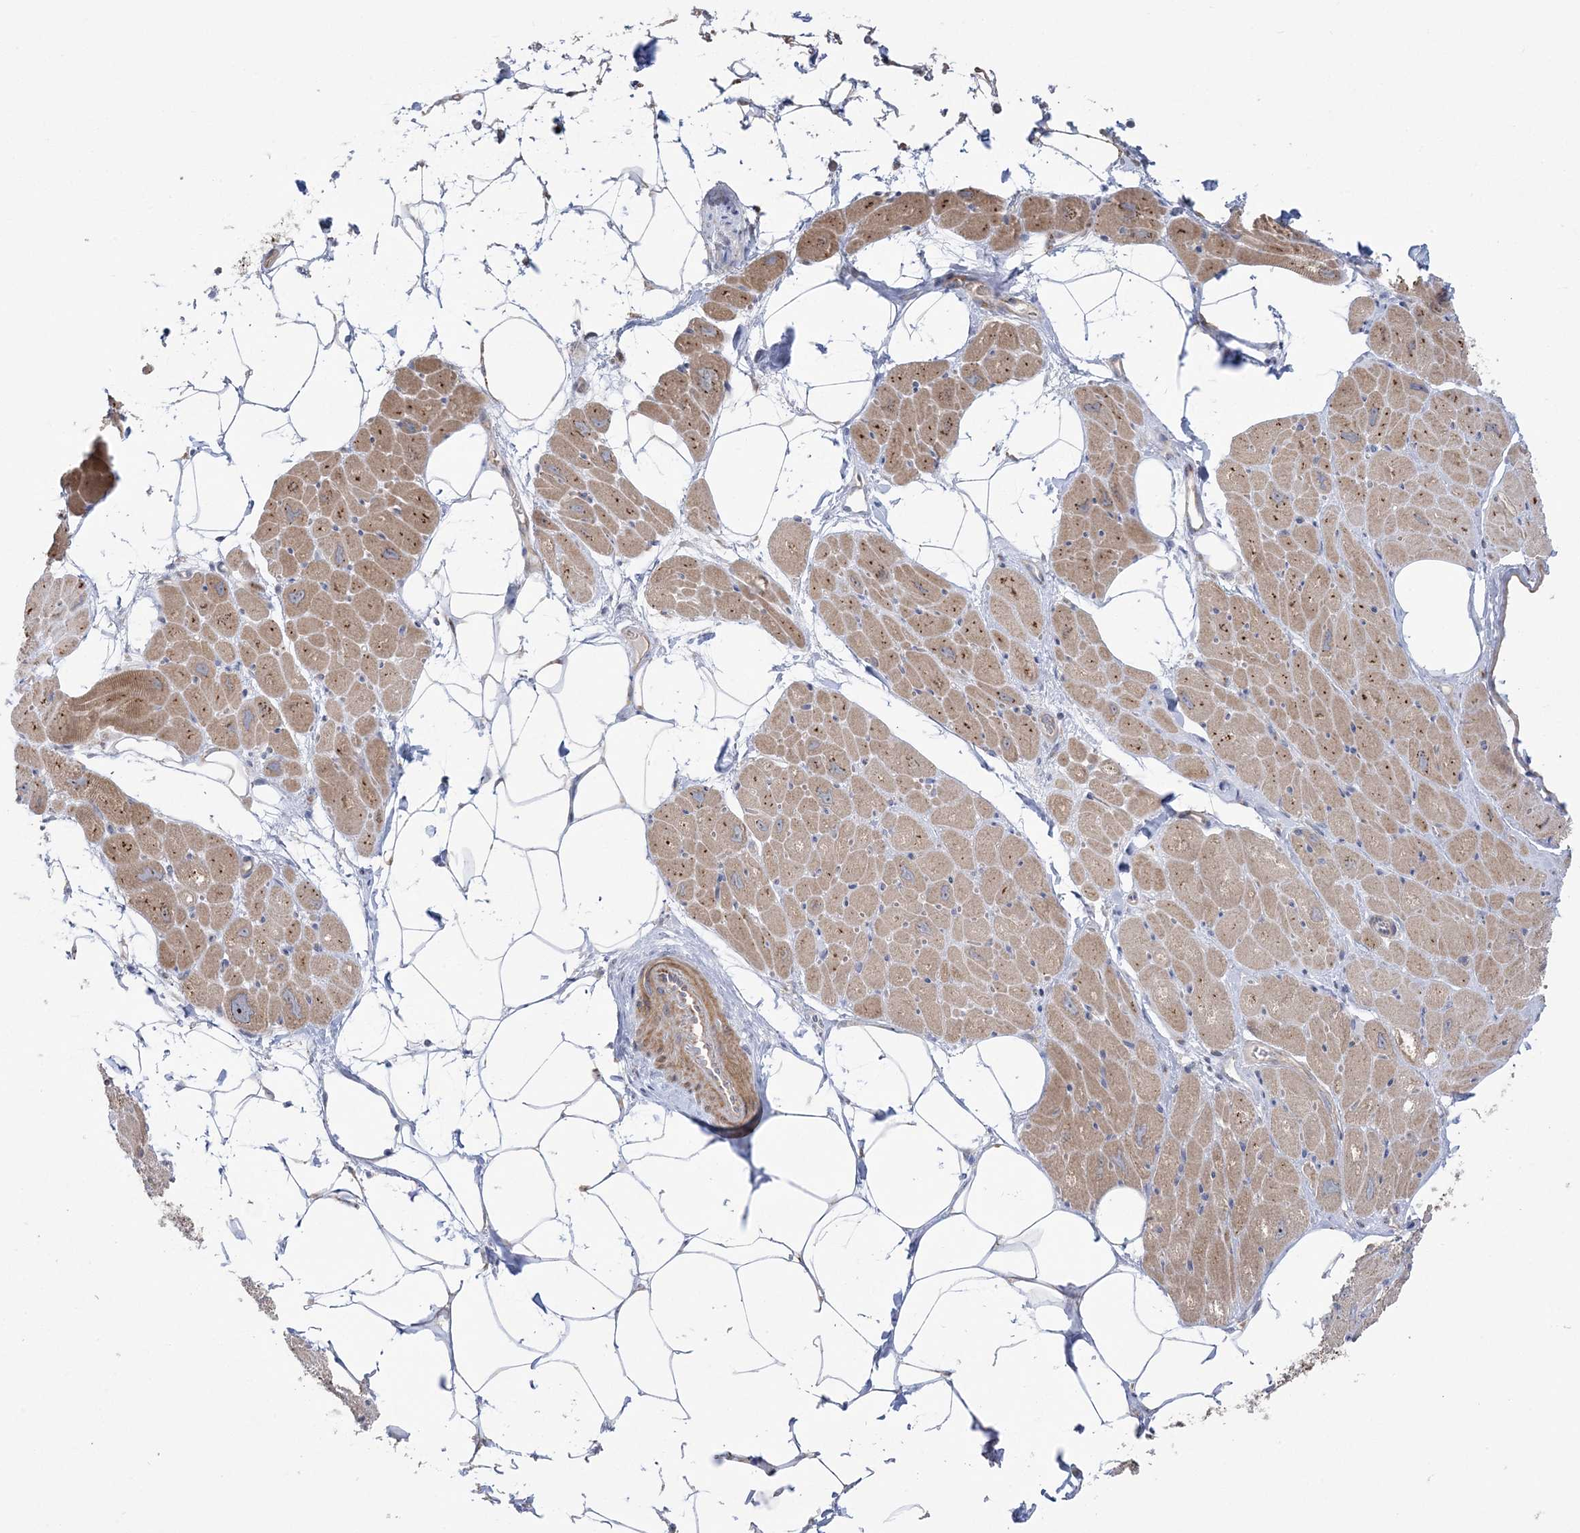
{"staining": {"intensity": "moderate", "quantity": ">75%", "location": "cytoplasmic/membranous"}, "tissue": "heart muscle", "cell_type": "Cardiomyocytes", "image_type": "normal", "snomed": [{"axis": "morphology", "description": "Normal tissue, NOS"}, {"axis": "topography", "description": "Heart"}], "caption": "Brown immunohistochemical staining in normal human heart muscle displays moderate cytoplasmic/membranous staining in about >75% of cardiomyocytes.", "gene": "MMADHC", "patient": {"sex": "male", "age": 50}}